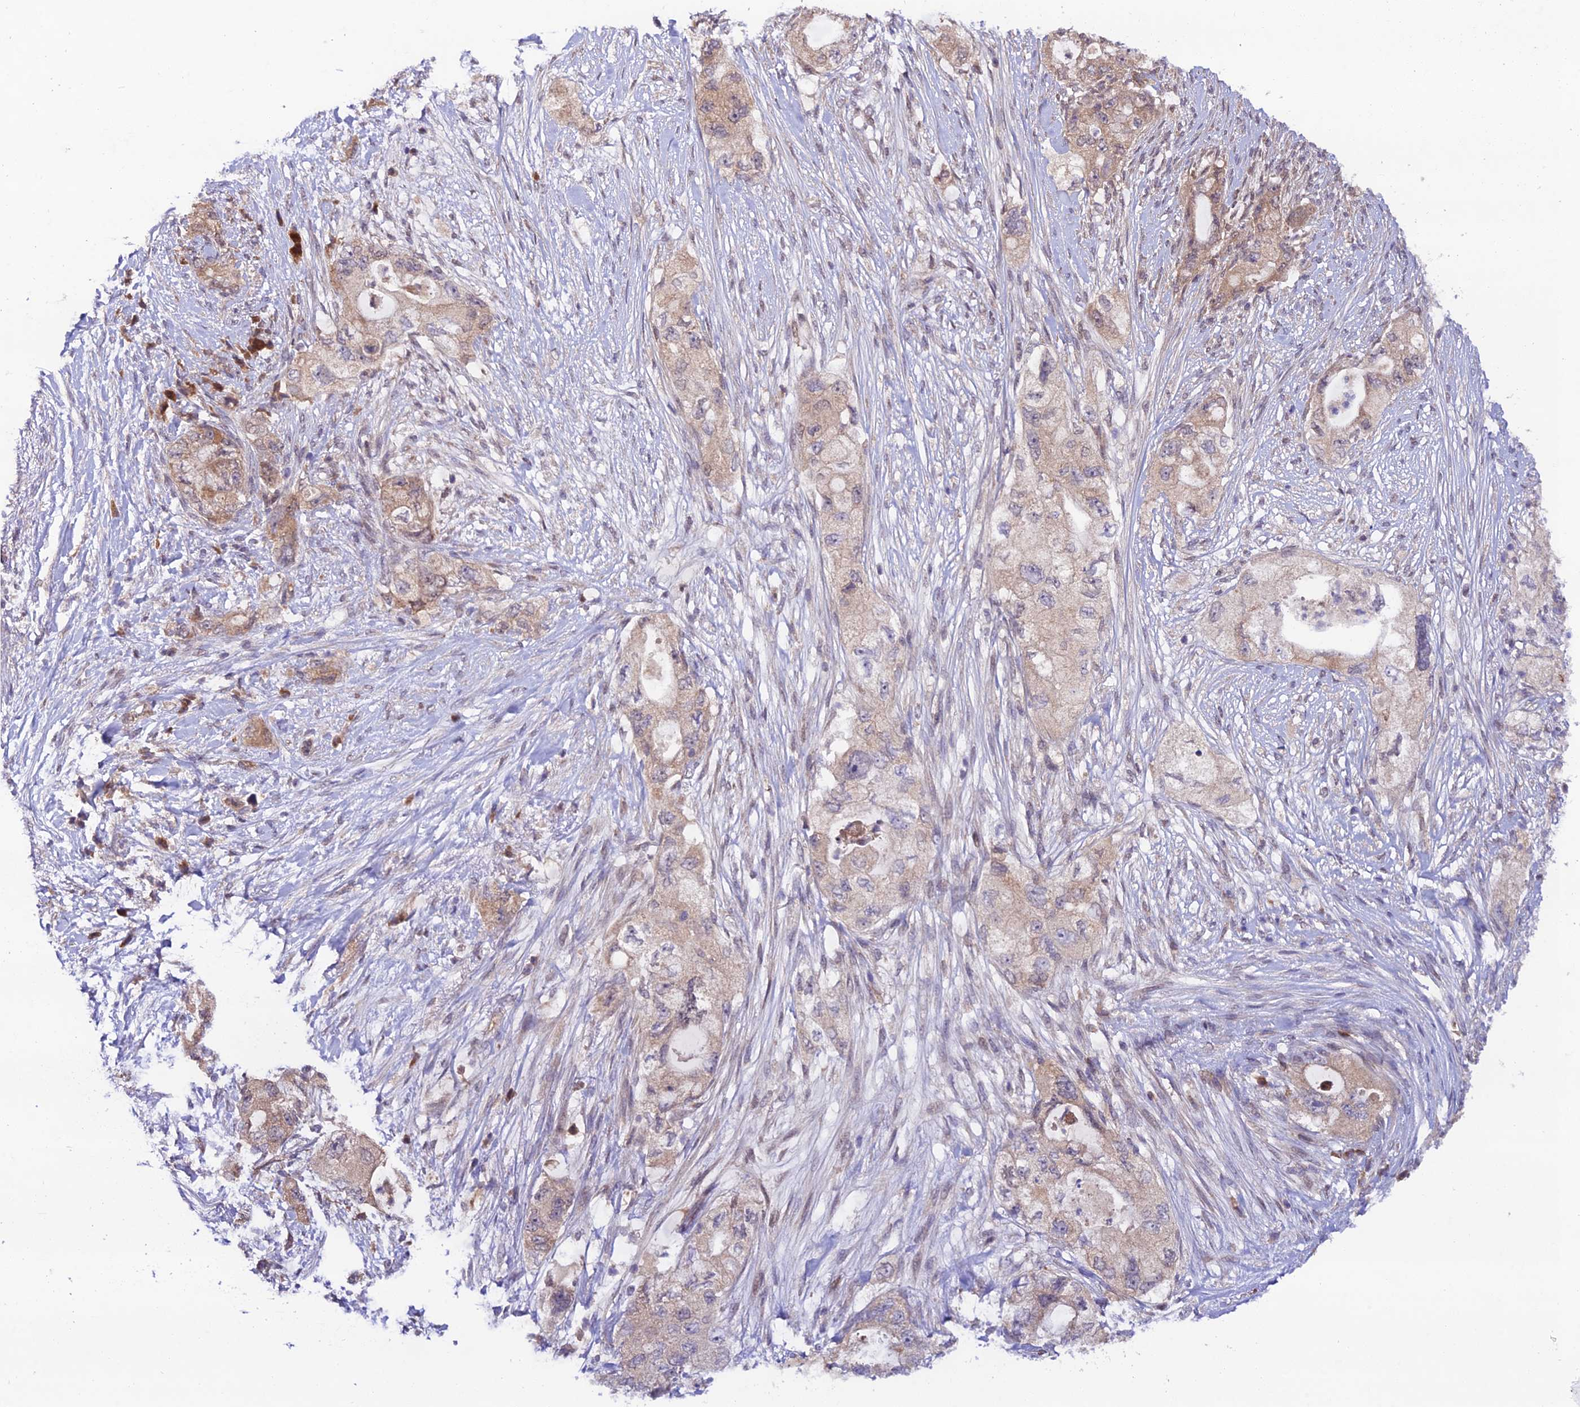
{"staining": {"intensity": "weak", "quantity": "25%-75%", "location": "cytoplasmic/membranous"}, "tissue": "pancreatic cancer", "cell_type": "Tumor cells", "image_type": "cancer", "snomed": [{"axis": "morphology", "description": "Adenocarcinoma, NOS"}, {"axis": "topography", "description": "Pancreas"}], "caption": "High-magnification brightfield microscopy of pancreatic cancer stained with DAB (brown) and counterstained with hematoxylin (blue). tumor cells exhibit weak cytoplasmic/membranous staining is appreciated in about25%-75% of cells.", "gene": "TRIM40", "patient": {"sex": "female", "age": 73}}